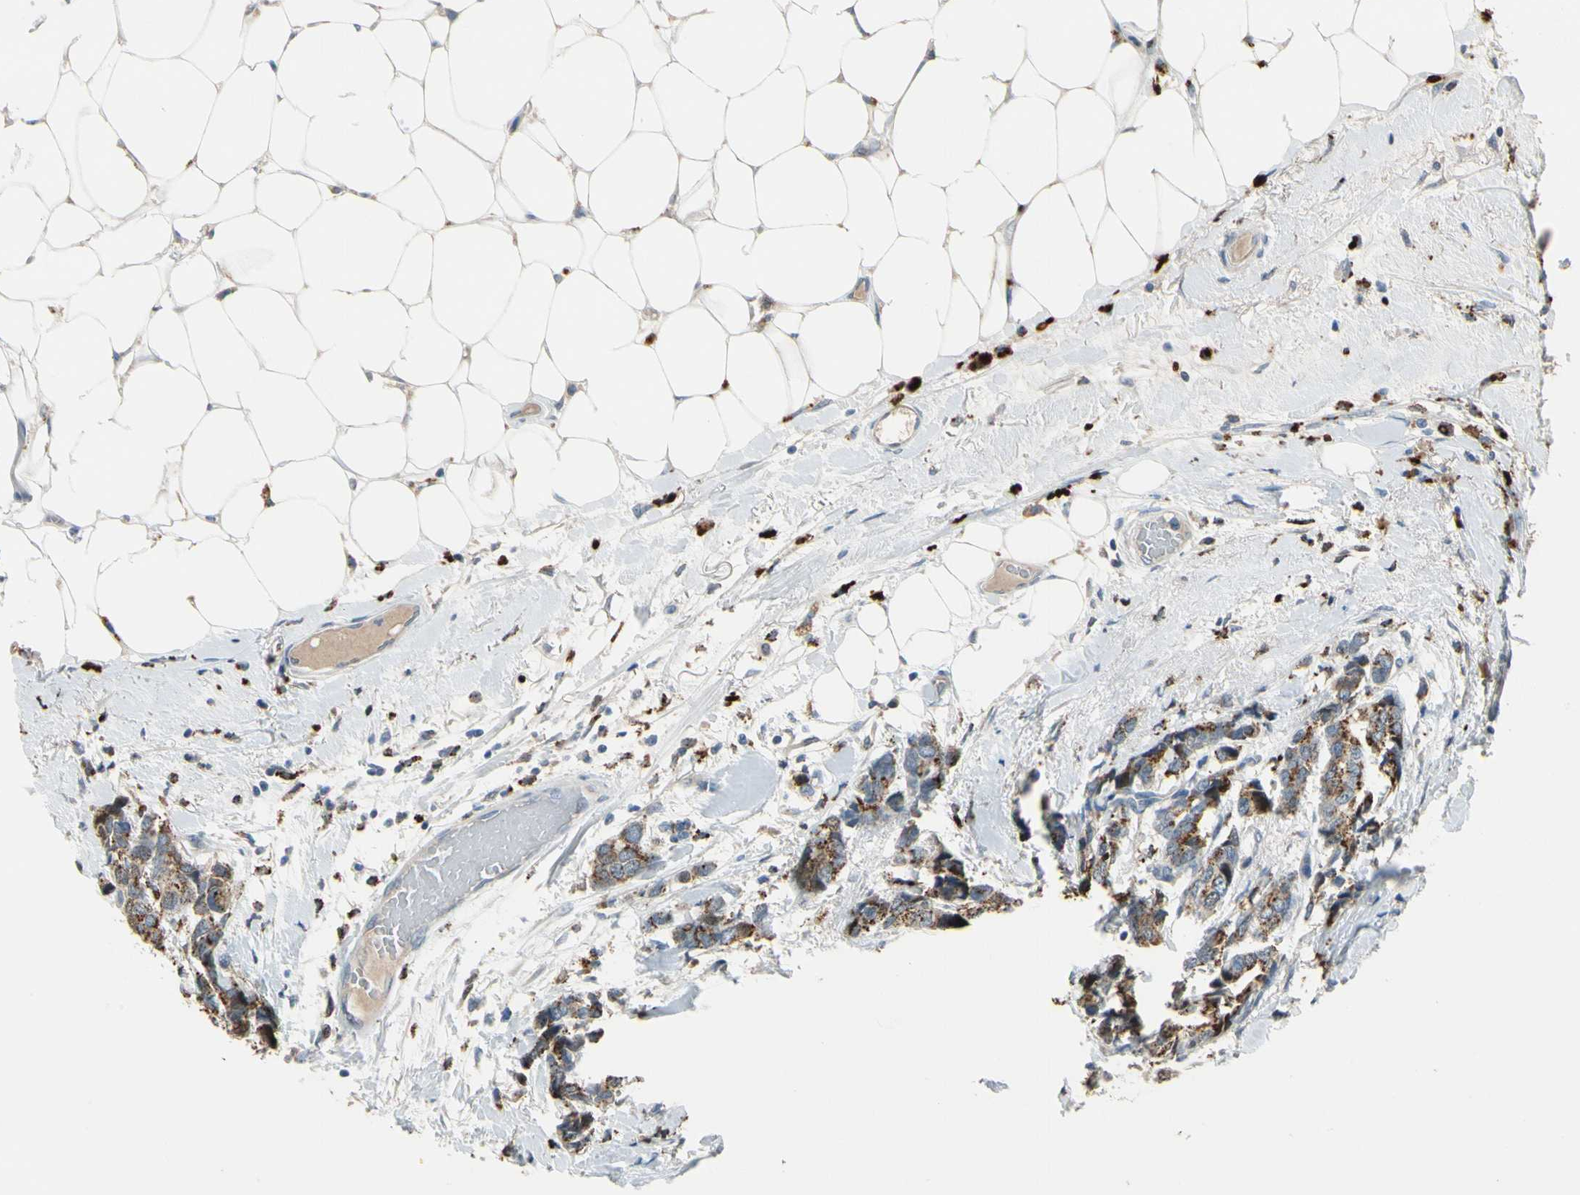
{"staining": {"intensity": "moderate", "quantity": ">75%", "location": "cytoplasmic/membranous"}, "tissue": "breast cancer", "cell_type": "Tumor cells", "image_type": "cancer", "snomed": [{"axis": "morphology", "description": "Duct carcinoma"}, {"axis": "topography", "description": "Breast"}], "caption": "The histopathology image reveals a brown stain indicating the presence of a protein in the cytoplasmic/membranous of tumor cells in breast cancer (invasive ductal carcinoma).", "gene": "ZKSCAN4", "patient": {"sex": "female", "age": 87}}